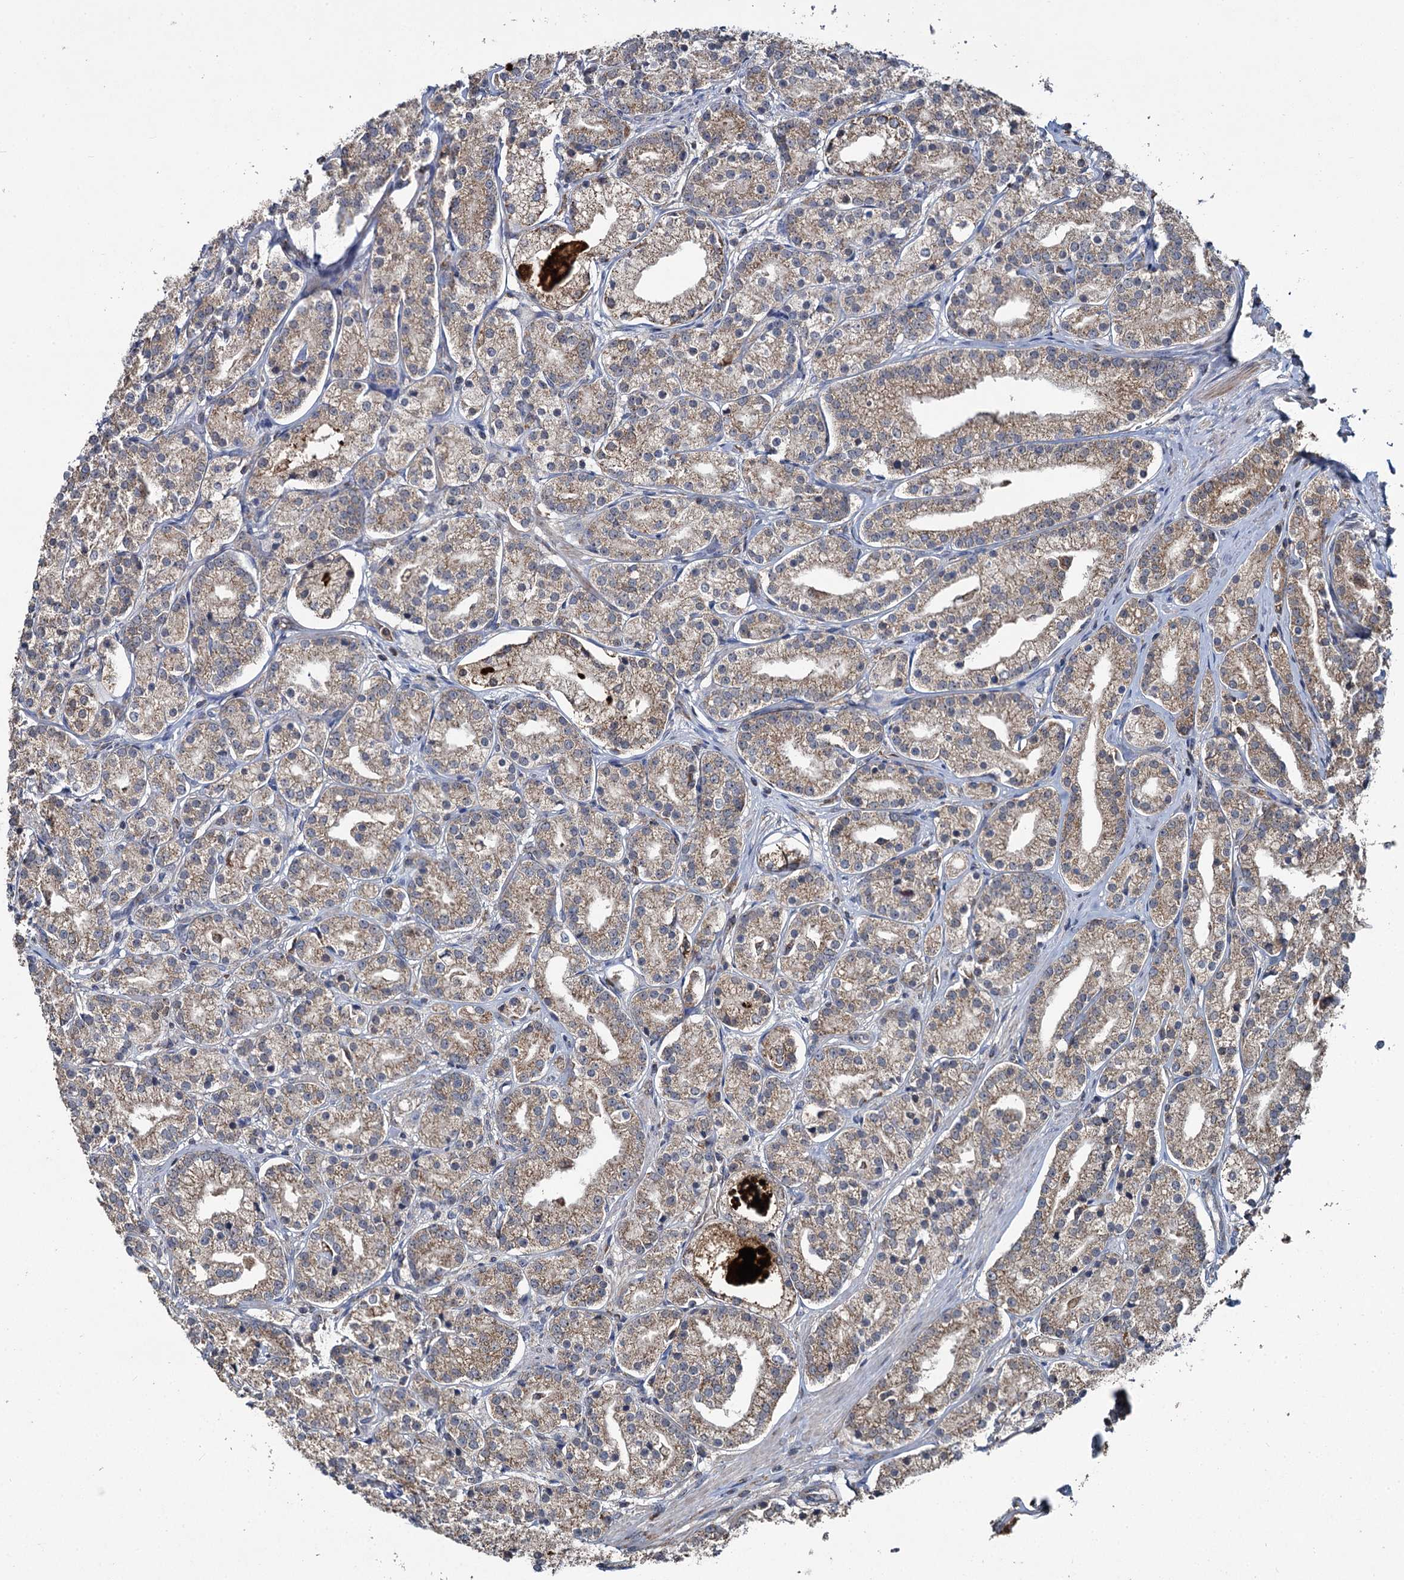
{"staining": {"intensity": "moderate", "quantity": ">75%", "location": "cytoplasmic/membranous"}, "tissue": "prostate cancer", "cell_type": "Tumor cells", "image_type": "cancer", "snomed": [{"axis": "morphology", "description": "Adenocarcinoma, High grade"}, {"axis": "topography", "description": "Prostate"}], "caption": "High-magnification brightfield microscopy of prostate adenocarcinoma (high-grade) stained with DAB (3,3'-diaminobenzidine) (brown) and counterstained with hematoxylin (blue). tumor cells exhibit moderate cytoplasmic/membranous positivity is appreciated in approximately>75% of cells. (Brightfield microscopy of DAB IHC at high magnification).", "gene": "METTL4", "patient": {"sex": "male", "age": 69}}